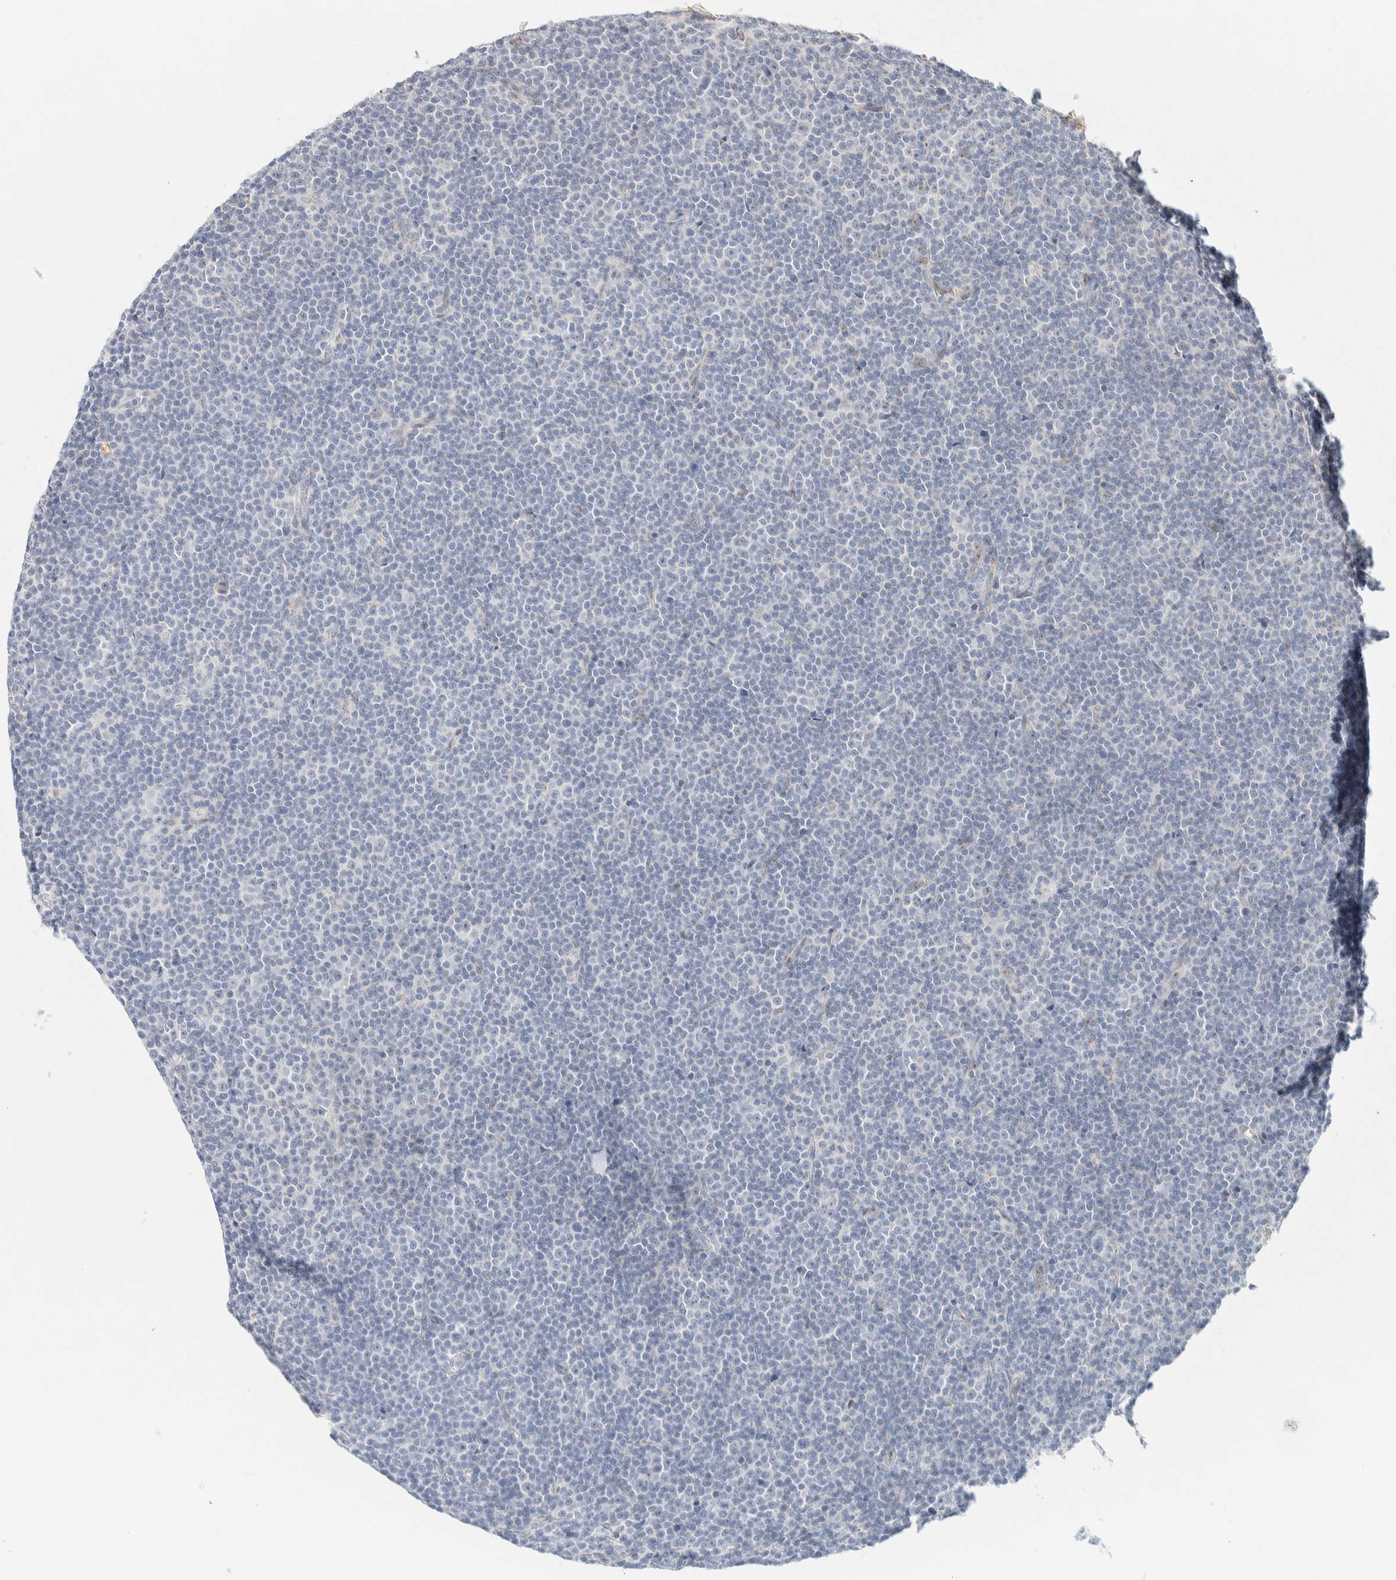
{"staining": {"intensity": "negative", "quantity": "none", "location": "none"}, "tissue": "lymphoma", "cell_type": "Tumor cells", "image_type": "cancer", "snomed": [{"axis": "morphology", "description": "Malignant lymphoma, non-Hodgkin's type, Low grade"}, {"axis": "topography", "description": "Lymph node"}], "caption": "An immunohistochemistry photomicrograph of lymphoma is shown. There is no staining in tumor cells of lymphoma.", "gene": "SPNS3", "patient": {"sex": "female", "age": 67}}